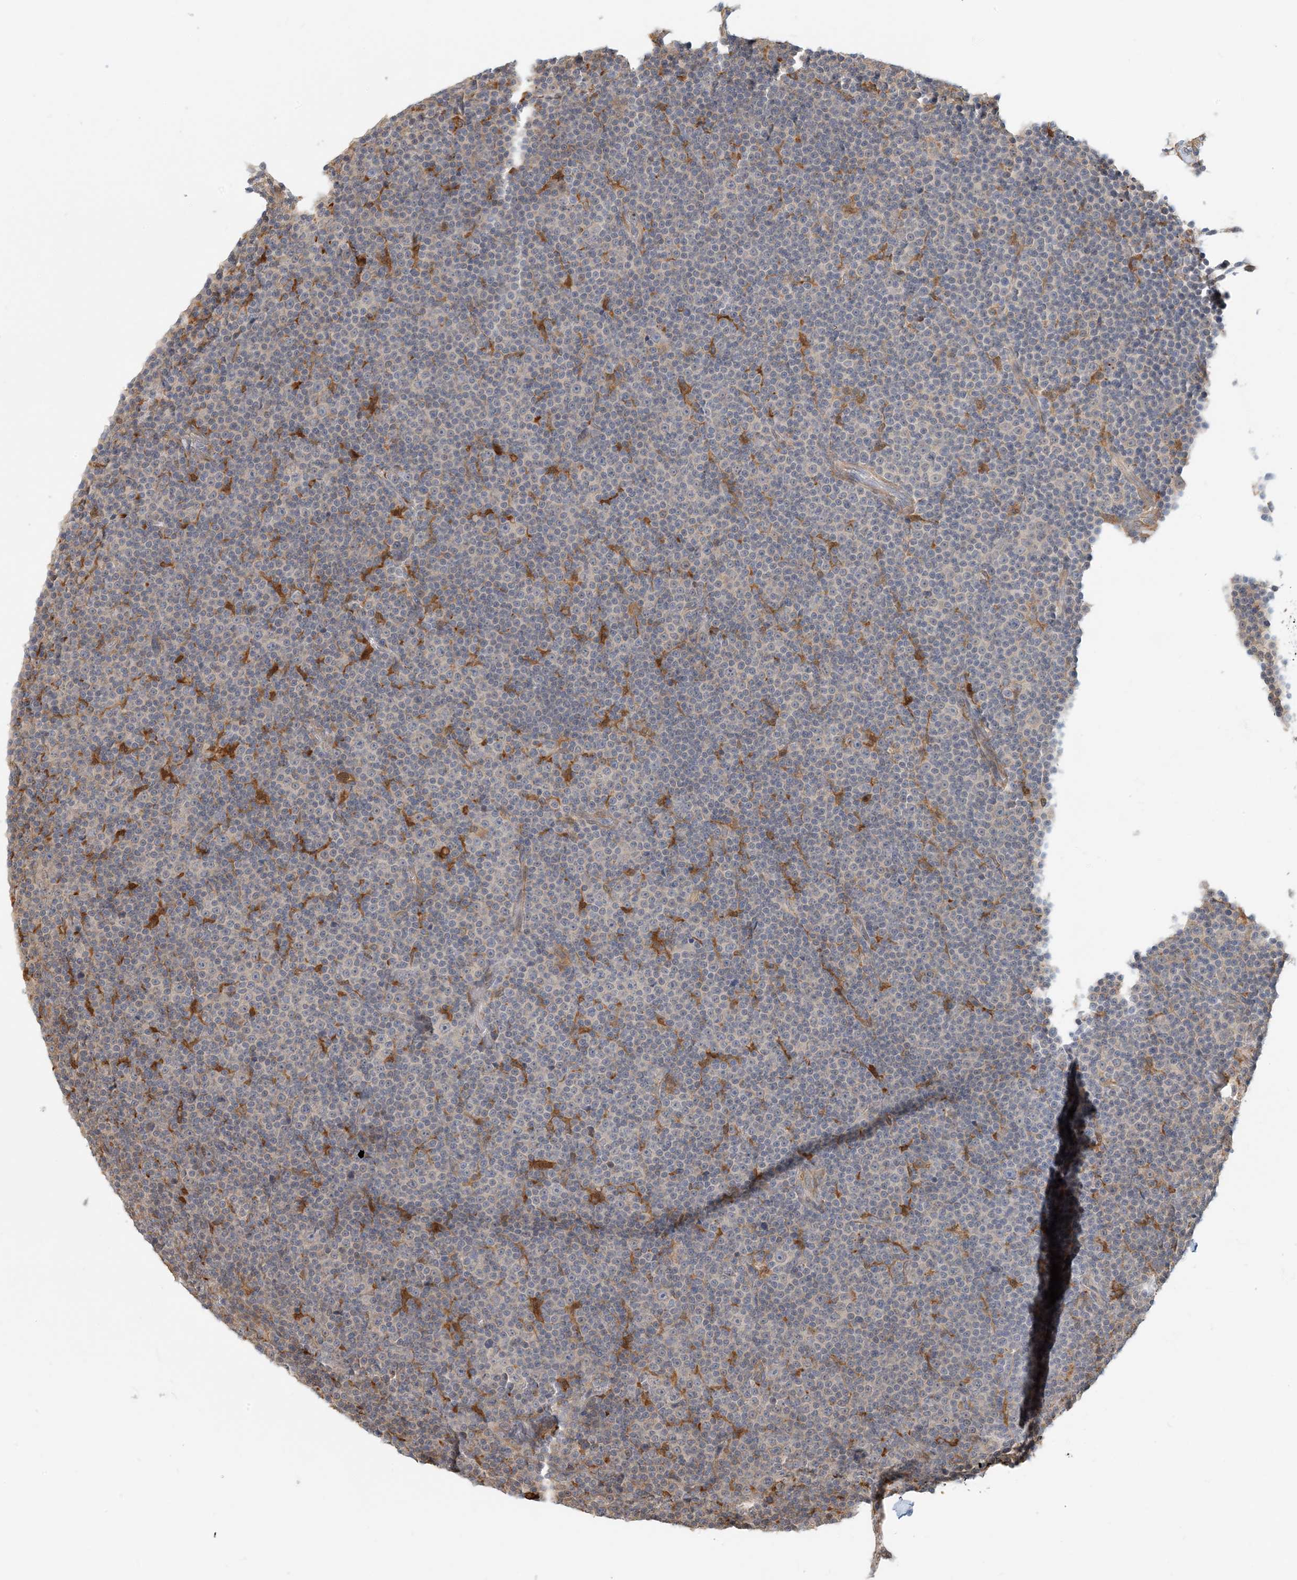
{"staining": {"intensity": "negative", "quantity": "none", "location": "none"}, "tissue": "lymphoma", "cell_type": "Tumor cells", "image_type": "cancer", "snomed": [{"axis": "morphology", "description": "Malignant lymphoma, non-Hodgkin's type, Low grade"}, {"axis": "topography", "description": "Lymph node"}], "caption": "The photomicrograph reveals no staining of tumor cells in lymphoma.", "gene": "HNMT", "patient": {"sex": "female", "age": 67}}